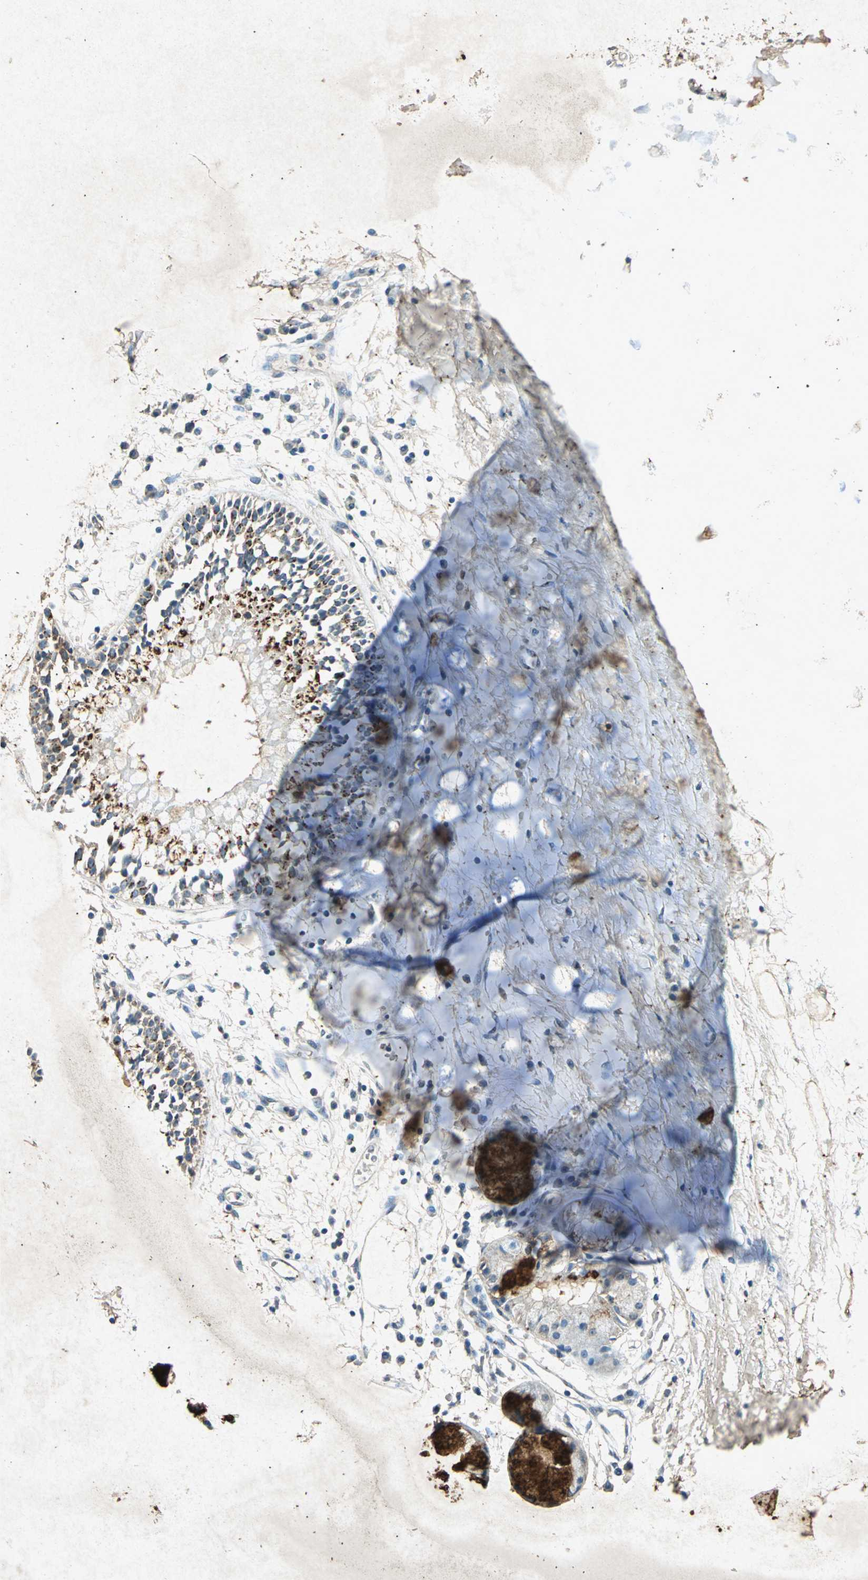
{"staining": {"intensity": "weak", "quantity": ">75%", "location": "cytoplasmic/membranous"}, "tissue": "adipose tissue", "cell_type": "Adipocytes", "image_type": "normal", "snomed": [{"axis": "morphology", "description": "Normal tissue, NOS"}, {"axis": "morphology", "description": "Adenocarcinoma, NOS"}, {"axis": "topography", "description": "Cartilage tissue"}, {"axis": "topography", "description": "Bronchus"}, {"axis": "topography", "description": "Lung"}], "caption": "Immunohistochemical staining of benign human adipose tissue displays low levels of weak cytoplasmic/membranous expression in approximately >75% of adipocytes.", "gene": "PSEN1", "patient": {"sex": "female", "age": 67}}